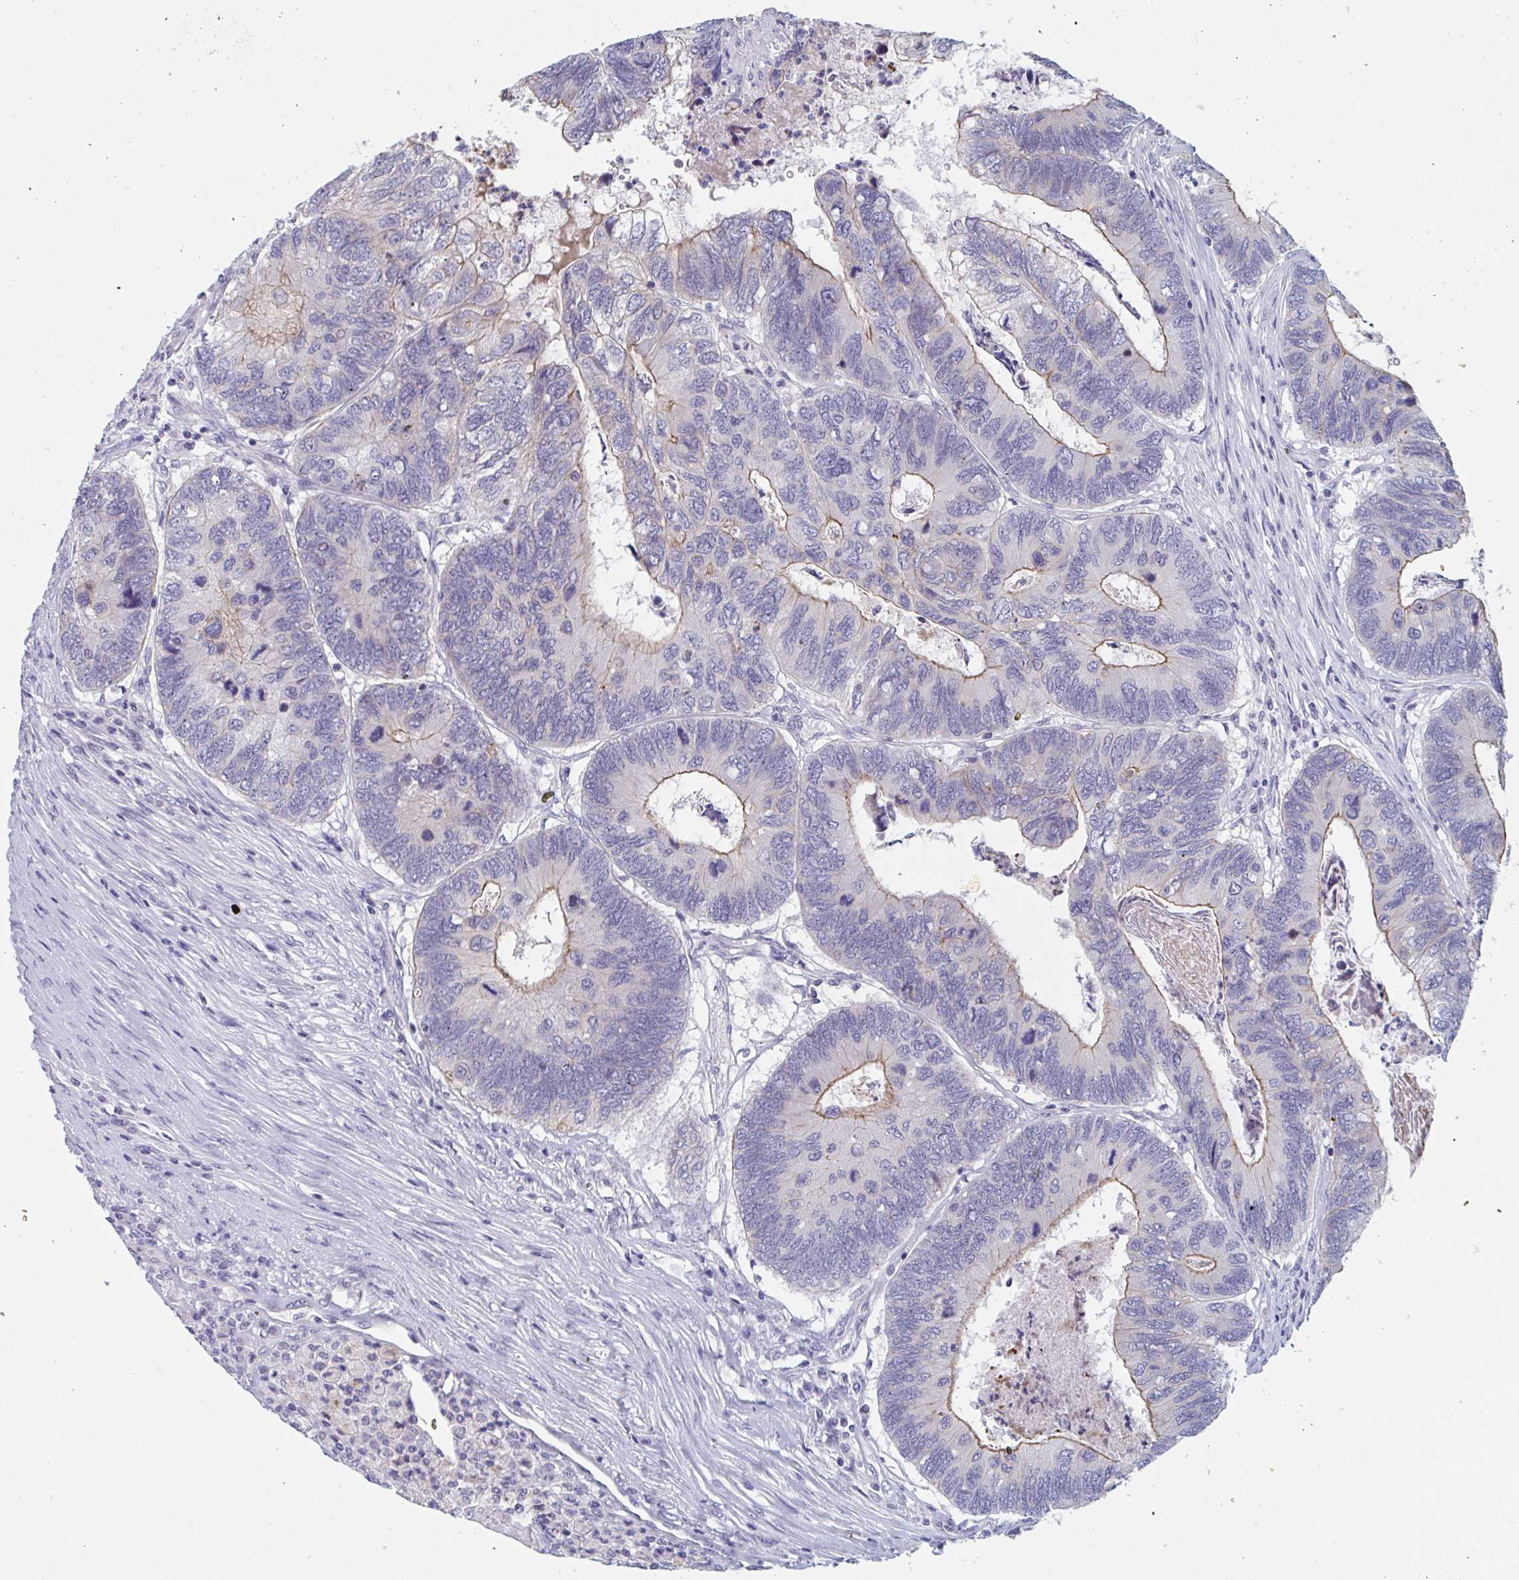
{"staining": {"intensity": "moderate", "quantity": "<25%", "location": "cytoplasmic/membranous"}, "tissue": "colorectal cancer", "cell_type": "Tumor cells", "image_type": "cancer", "snomed": [{"axis": "morphology", "description": "Adenocarcinoma, NOS"}, {"axis": "topography", "description": "Colon"}], "caption": "Protein staining of colorectal adenocarcinoma tissue demonstrates moderate cytoplasmic/membranous expression in approximately <25% of tumor cells. (Stains: DAB (3,3'-diaminobenzidine) in brown, nuclei in blue, Microscopy: brightfield microscopy at high magnification).", "gene": "UNKL", "patient": {"sex": "female", "age": 67}}